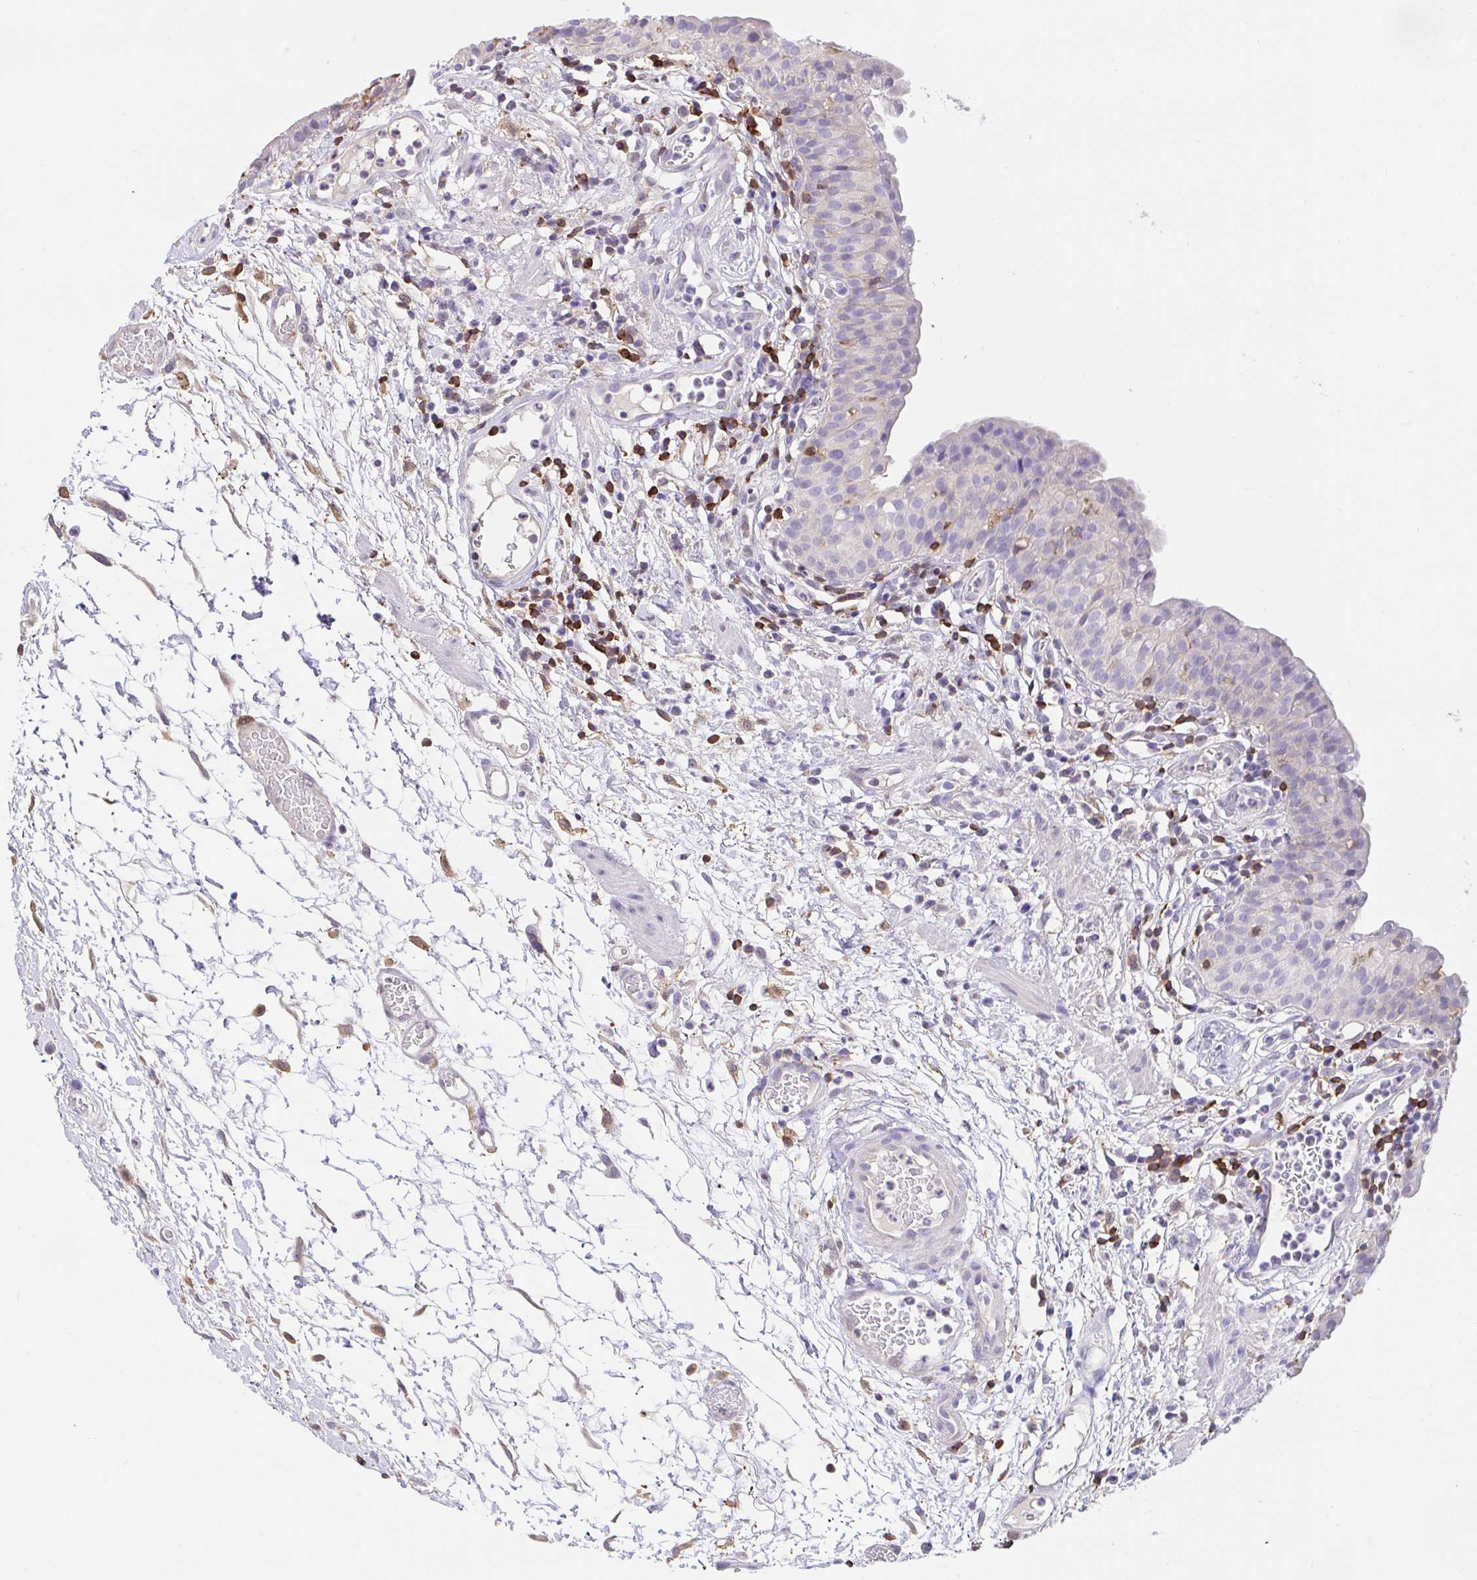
{"staining": {"intensity": "weak", "quantity": "<25%", "location": "cytoplasmic/membranous"}, "tissue": "urinary bladder", "cell_type": "Urothelial cells", "image_type": "normal", "snomed": [{"axis": "morphology", "description": "Normal tissue, NOS"}, {"axis": "morphology", "description": "Inflammation, NOS"}, {"axis": "topography", "description": "Urinary bladder"}], "caption": "A micrograph of urinary bladder stained for a protein demonstrates no brown staining in urothelial cells.", "gene": "SKAP1", "patient": {"sex": "male", "age": 57}}